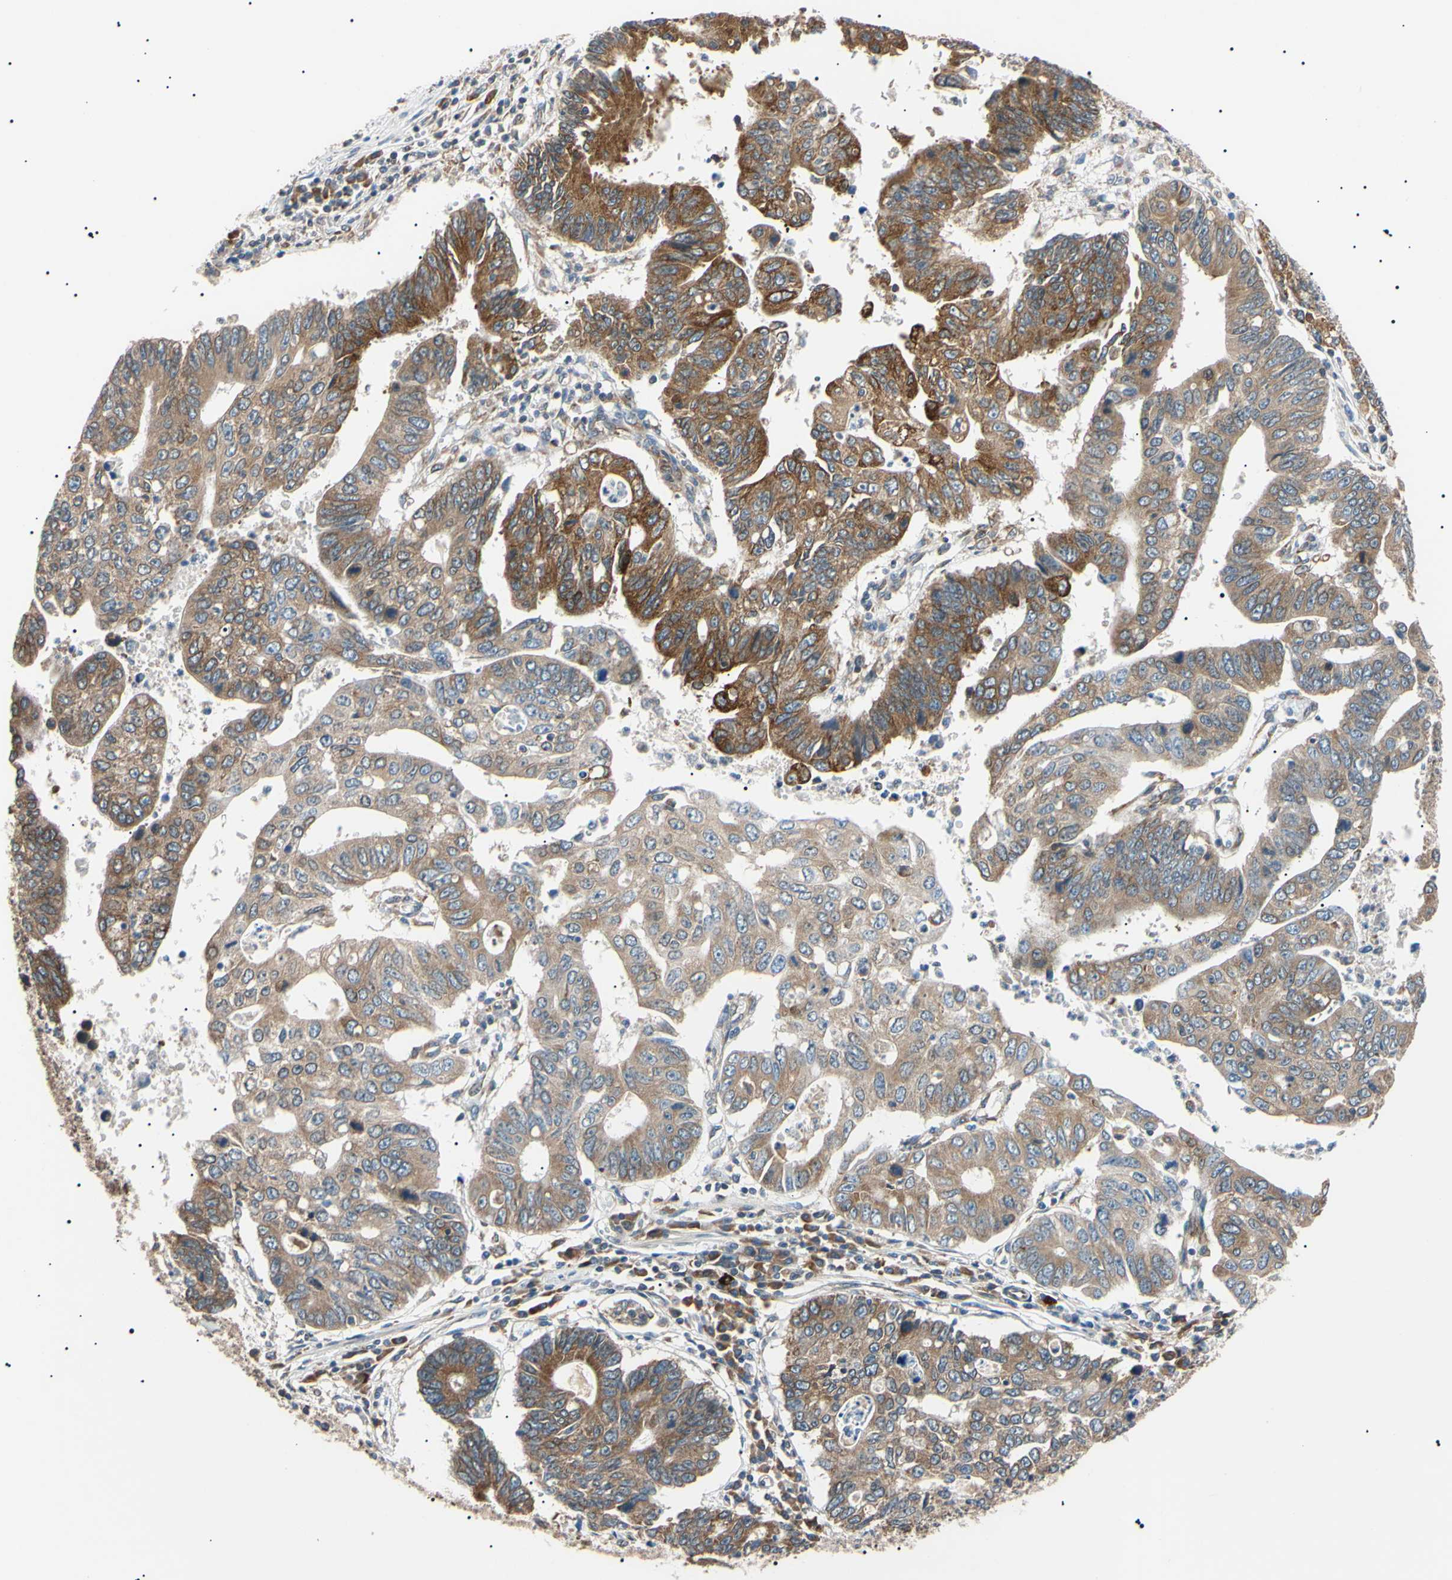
{"staining": {"intensity": "strong", "quantity": ">75%", "location": "cytoplasmic/membranous"}, "tissue": "stomach cancer", "cell_type": "Tumor cells", "image_type": "cancer", "snomed": [{"axis": "morphology", "description": "Adenocarcinoma, NOS"}, {"axis": "topography", "description": "Stomach"}], "caption": "IHC (DAB) staining of stomach cancer (adenocarcinoma) exhibits strong cytoplasmic/membranous protein expression in about >75% of tumor cells.", "gene": "VAPA", "patient": {"sex": "male", "age": 59}}